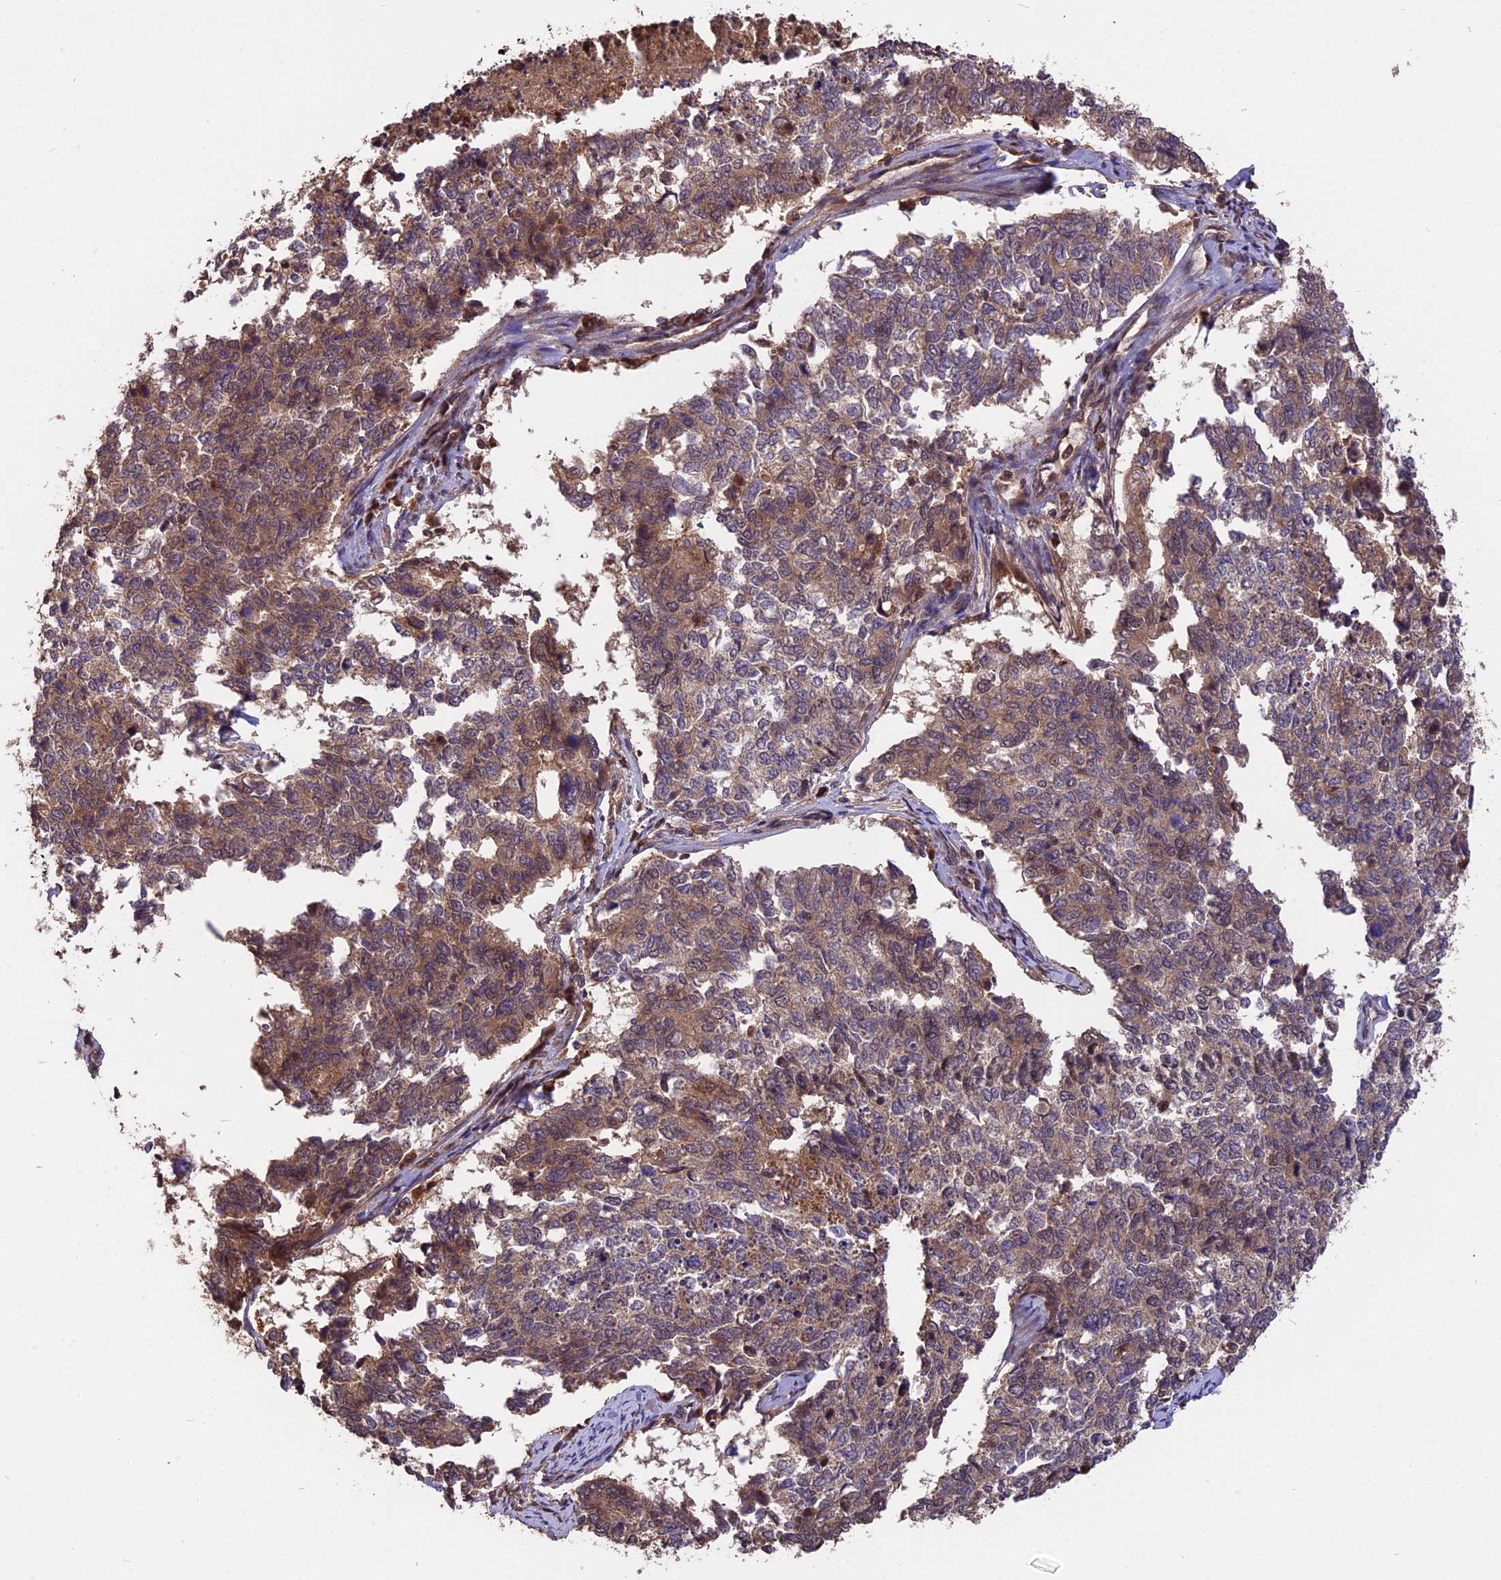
{"staining": {"intensity": "moderate", "quantity": ">75%", "location": "cytoplasmic/membranous"}, "tissue": "cervical cancer", "cell_type": "Tumor cells", "image_type": "cancer", "snomed": [{"axis": "morphology", "description": "Squamous cell carcinoma, NOS"}, {"axis": "topography", "description": "Cervix"}], "caption": "A high-resolution histopathology image shows IHC staining of squamous cell carcinoma (cervical), which shows moderate cytoplasmic/membranous expression in about >75% of tumor cells. Immunohistochemistry (ihc) stains the protein in brown and the nuclei are stained blue.", "gene": "ESCO1", "patient": {"sex": "female", "age": 63}}